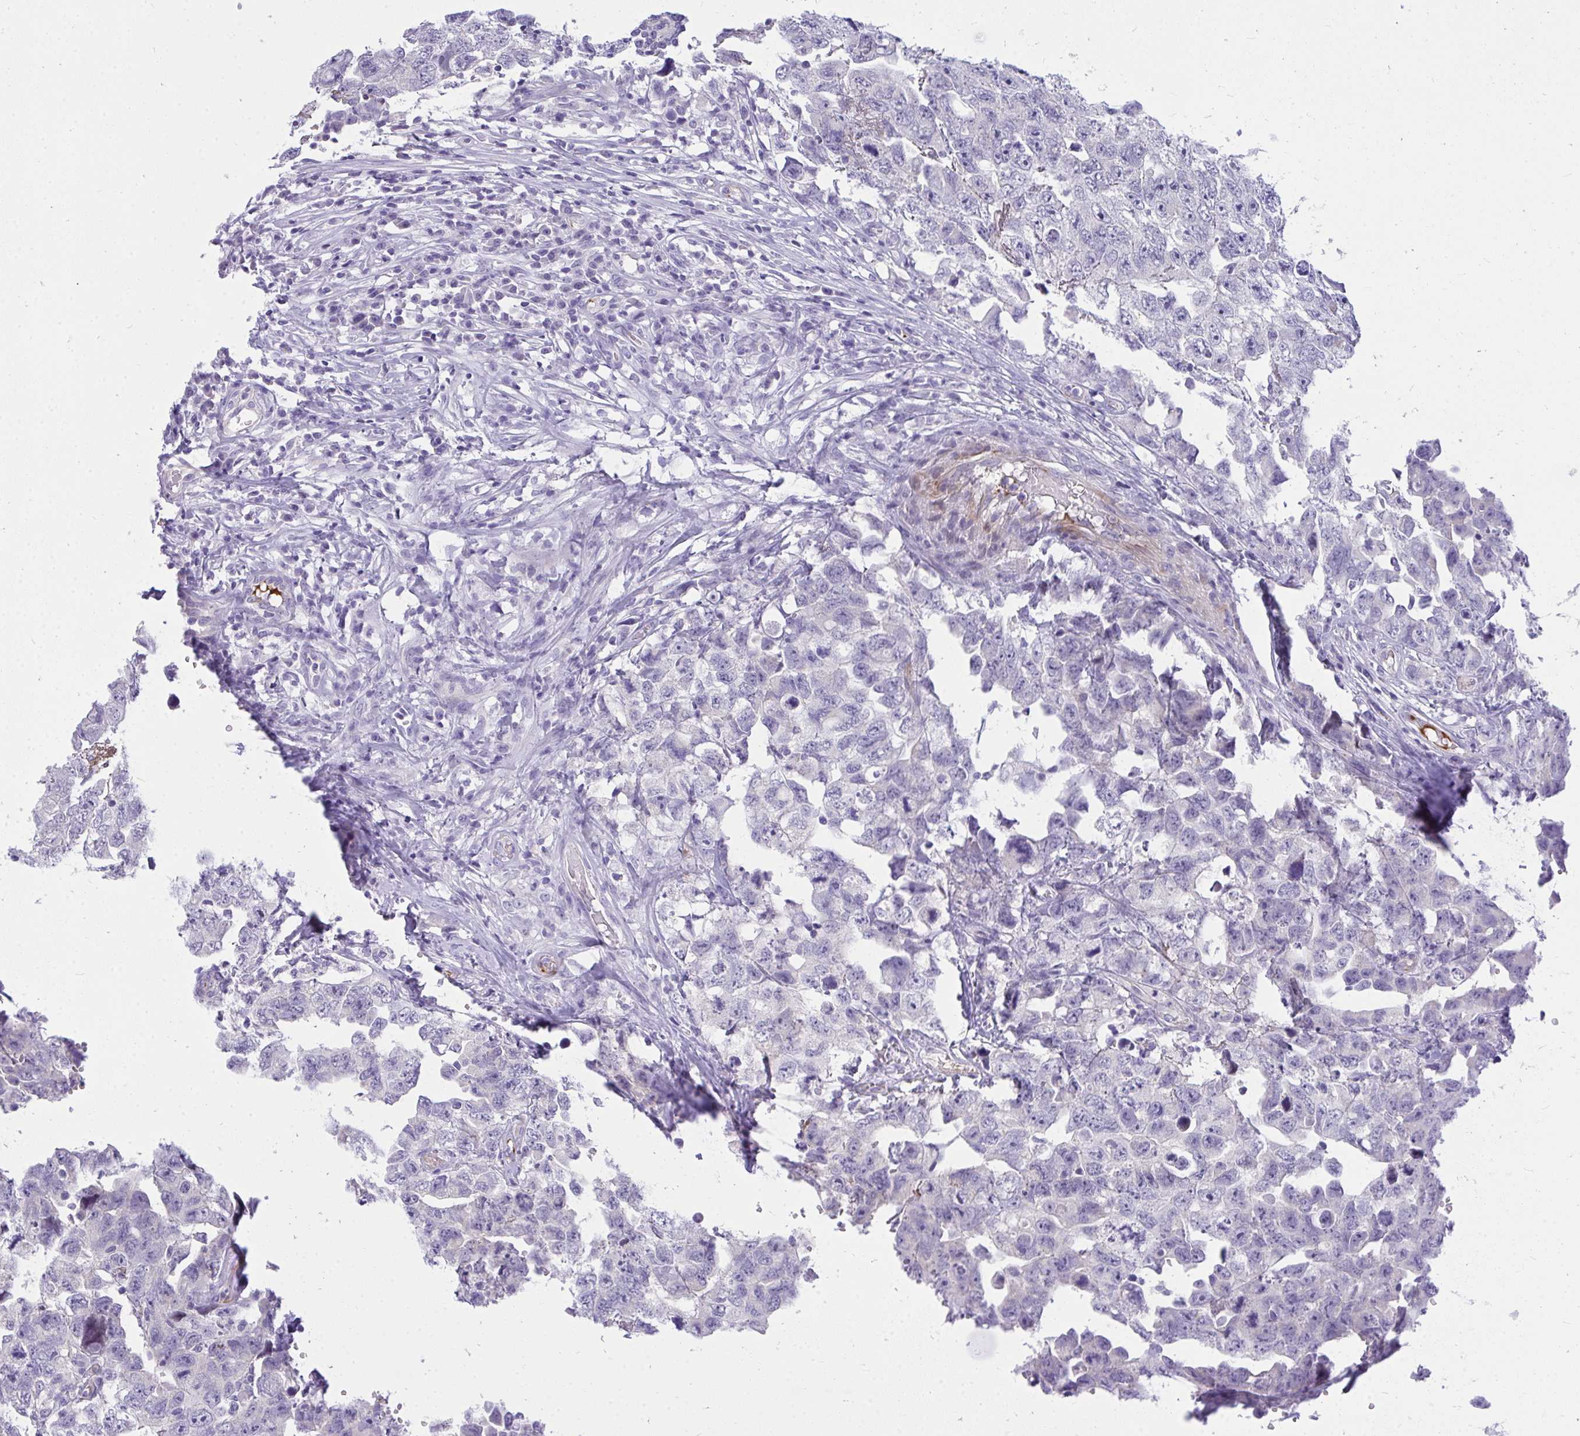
{"staining": {"intensity": "negative", "quantity": "none", "location": "none"}, "tissue": "testis cancer", "cell_type": "Tumor cells", "image_type": "cancer", "snomed": [{"axis": "morphology", "description": "Carcinoma, Embryonal, NOS"}, {"axis": "topography", "description": "Testis"}], "caption": "Protein analysis of embryonal carcinoma (testis) demonstrates no significant expression in tumor cells.", "gene": "TSBP1", "patient": {"sex": "male", "age": 22}}